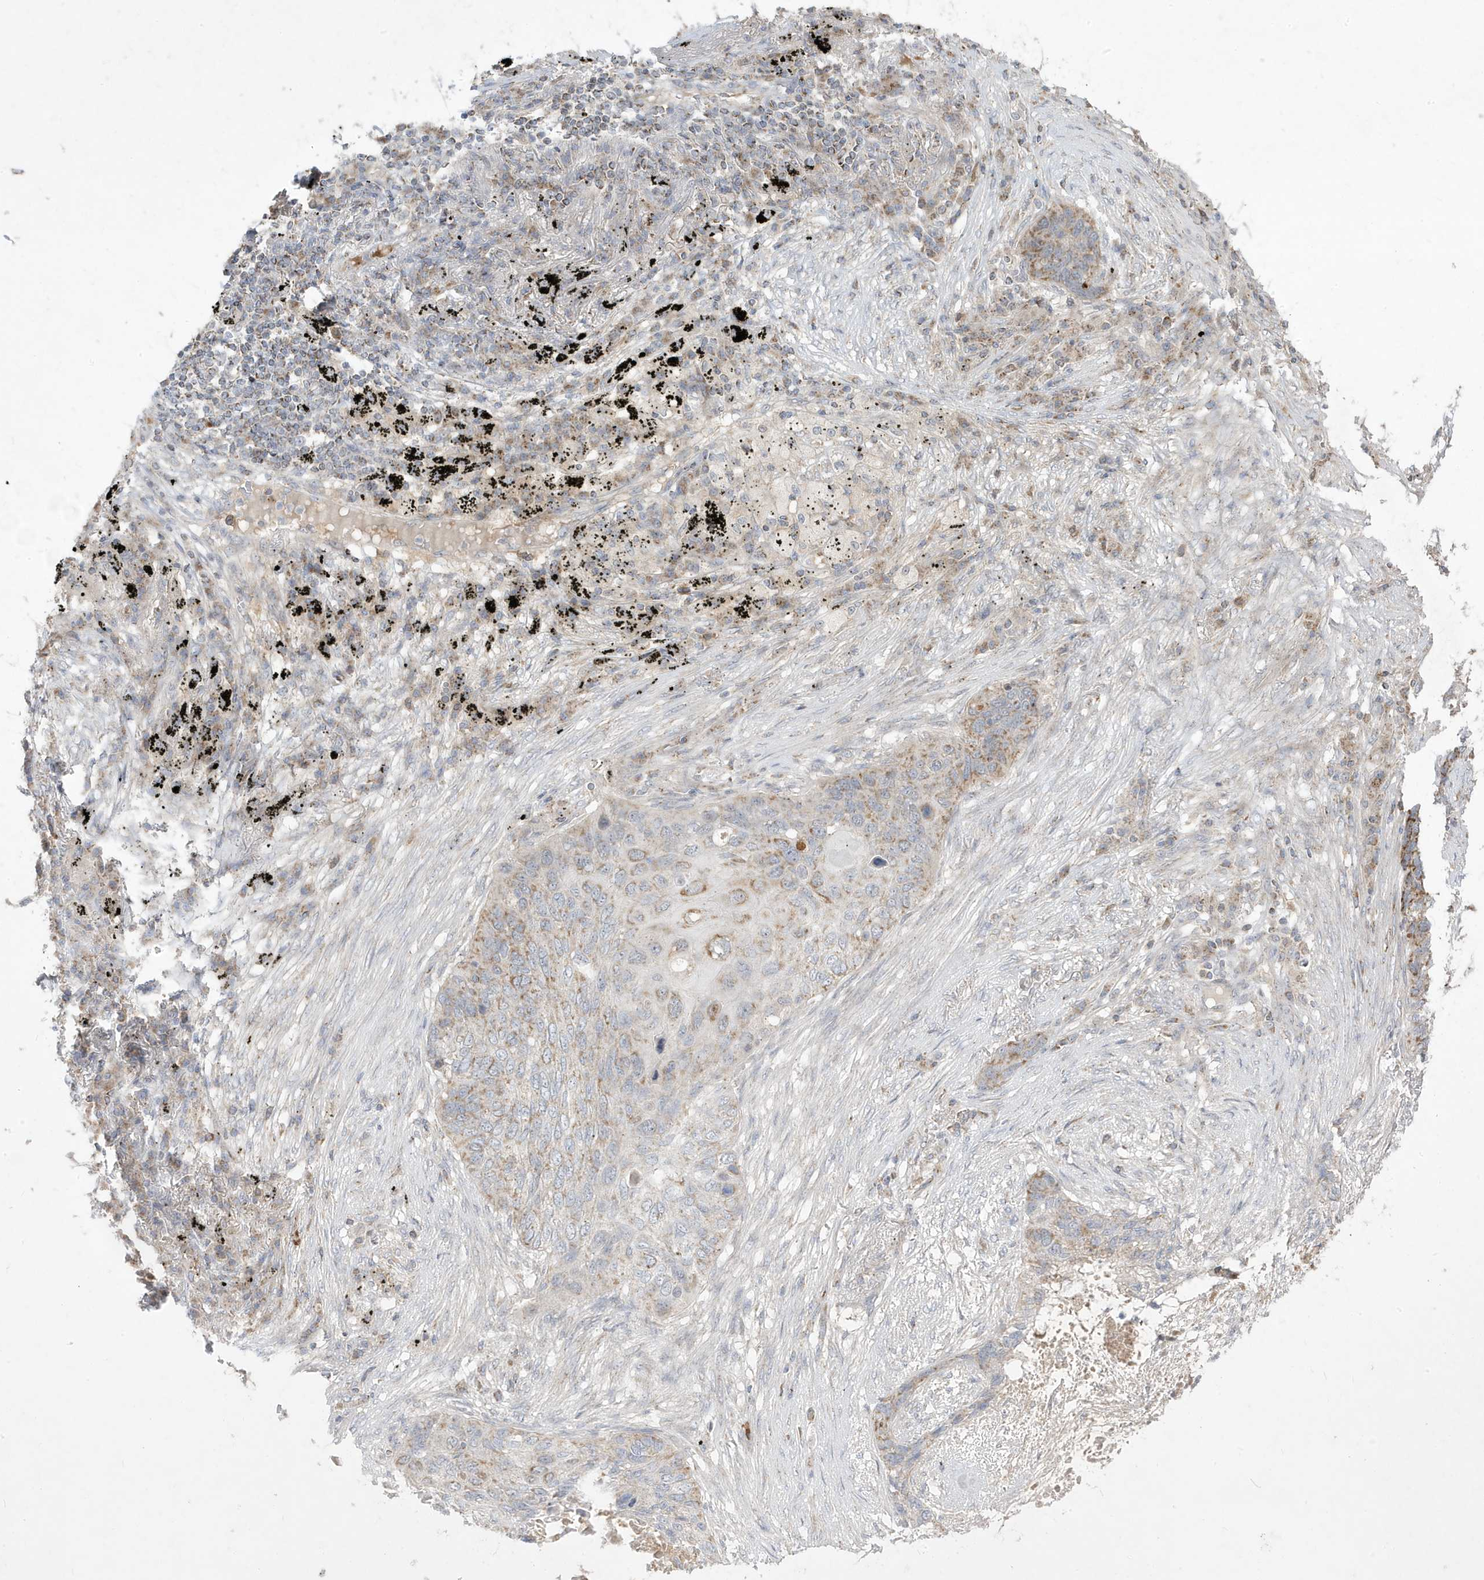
{"staining": {"intensity": "moderate", "quantity": "25%-75%", "location": "cytoplasmic/membranous"}, "tissue": "lung cancer", "cell_type": "Tumor cells", "image_type": "cancer", "snomed": [{"axis": "morphology", "description": "Squamous cell carcinoma, NOS"}, {"axis": "topography", "description": "Lung"}], "caption": "High-magnification brightfield microscopy of lung cancer (squamous cell carcinoma) stained with DAB (brown) and counterstained with hematoxylin (blue). tumor cells exhibit moderate cytoplasmic/membranous expression is present in approximately25%-75% of cells.", "gene": "ADAMTSL3", "patient": {"sex": "female", "age": 63}}